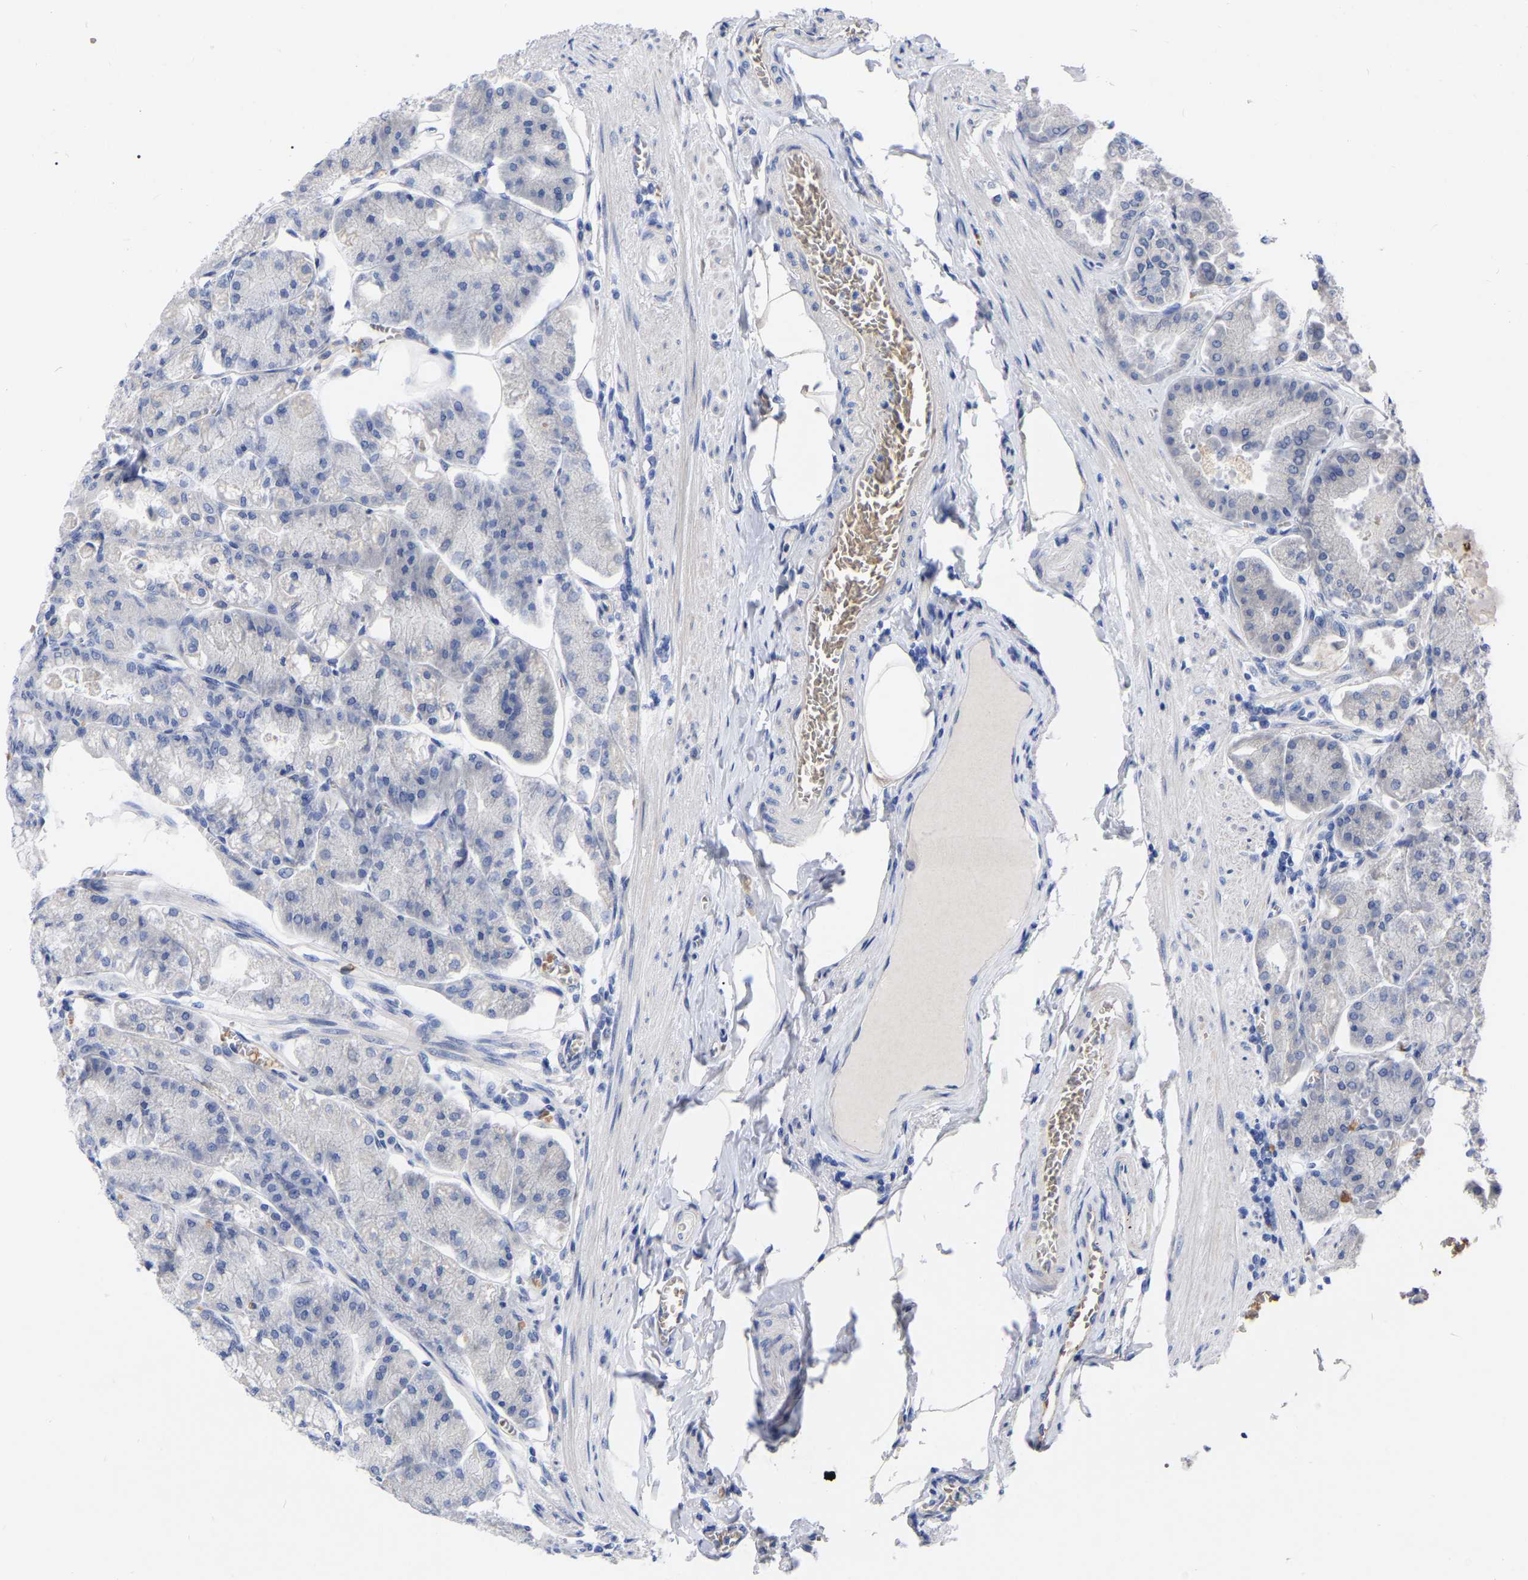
{"staining": {"intensity": "weak", "quantity": "25%-75%", "location": "cytoplasmic/membranous"}, "tissue": "stomach", "cell_type": "Glandular cells", "image_type": "normal", "snomed": [{"axis": "morphology", "description": "Normal tissue, NOS"}, {"axis": "topography", "description": "Stomach, lower"}], "caption": "IHC staining of normal stomach, which reveals low levels of weak cytoplasmic/membranous staining in approximately 25%-75% of glandular cells indicating weak cytoplasmic/membranous protein staining. The staining was performed using DAB (3,3'-diaminobenzidine) (brown) for protein detection and nuclei were counterstained in hematoxylin (blue).", "gene": "GDF3", "patient": {"sex": "male", "age": 71}}